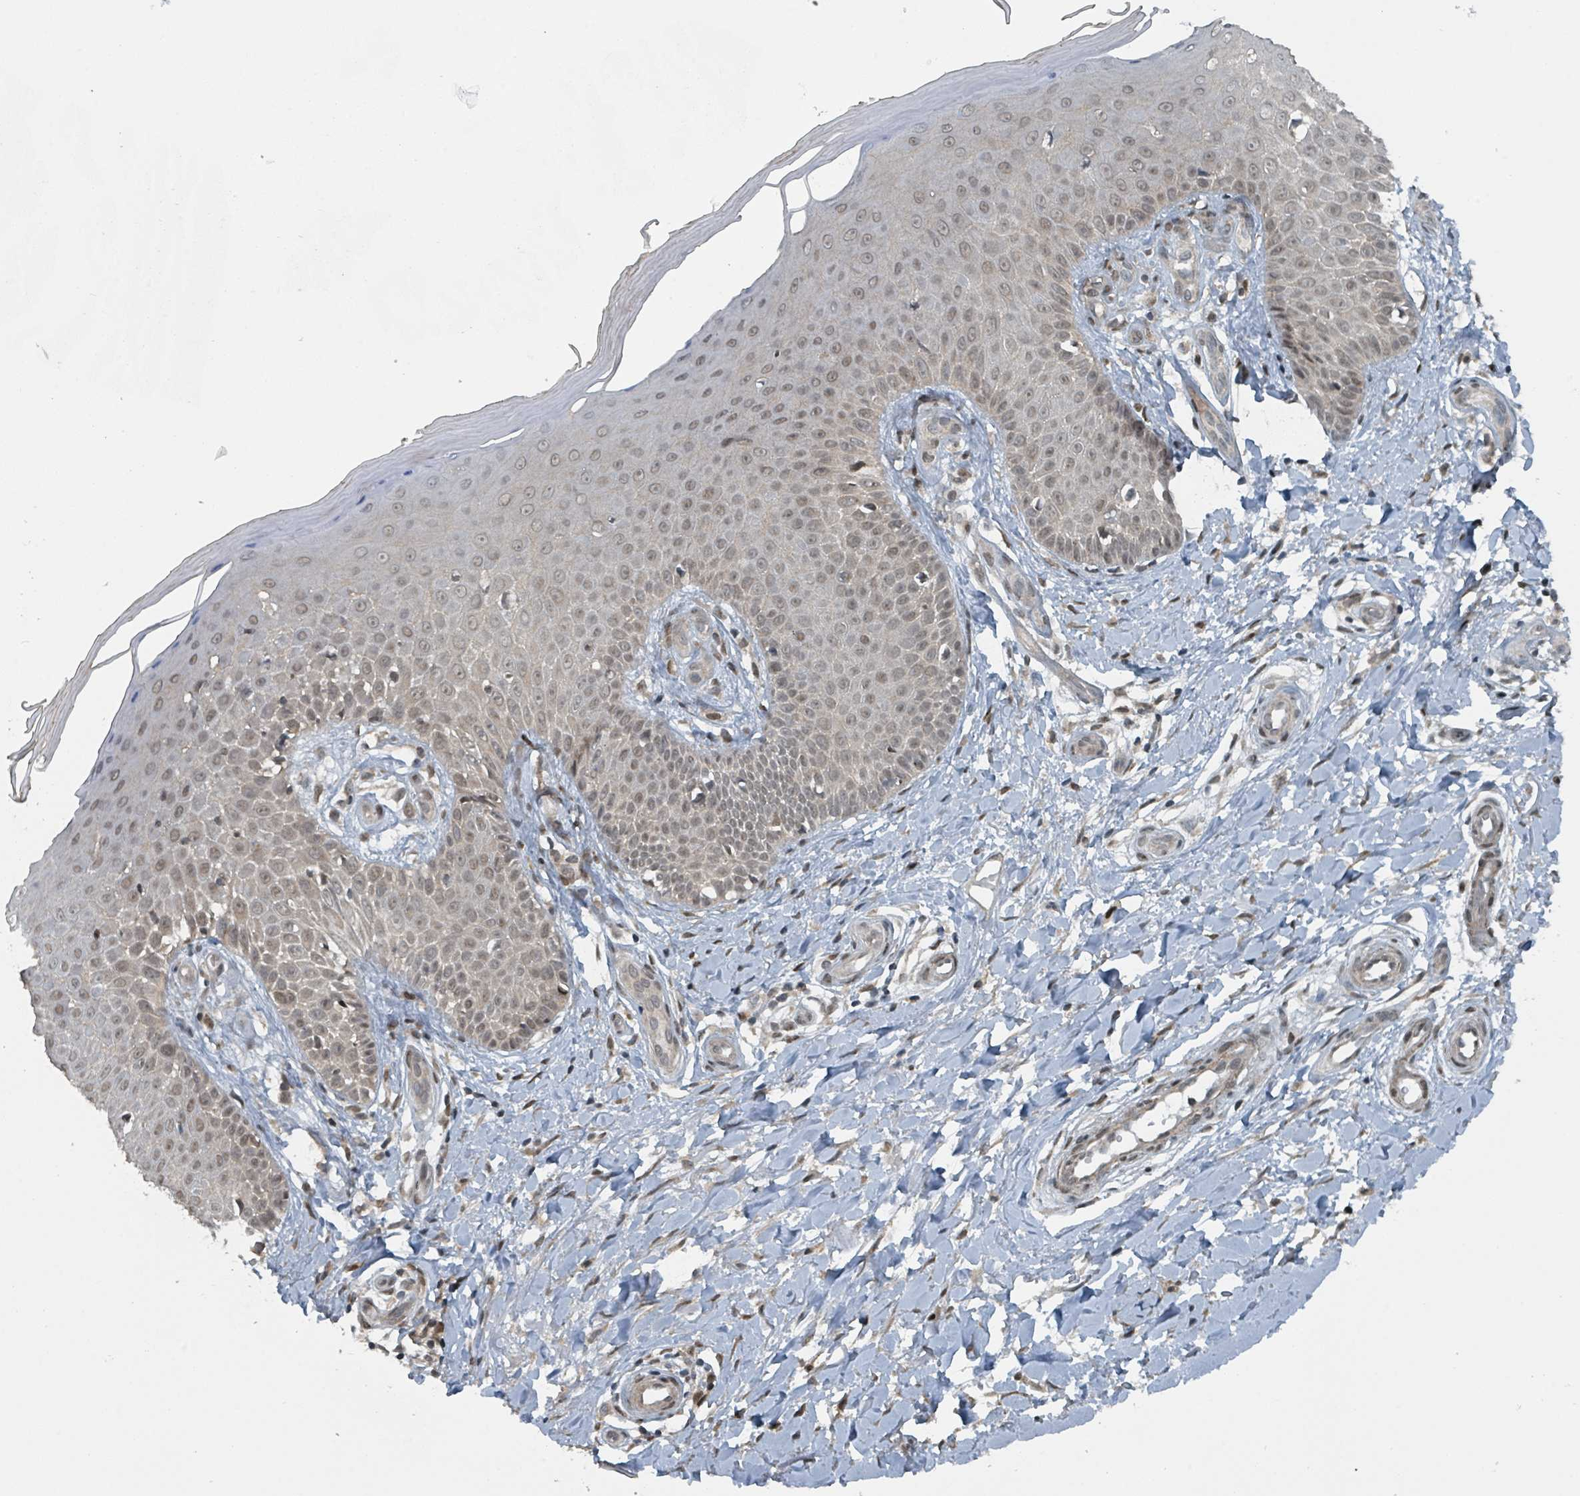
{"staining": {"intensity": "moderate", "quantity": ">75%", "location": "cytoplasmic/membranous,nuclear"}, "tissue": "skin", "cell_type": "Fibroblasts", "image_type": "normal", "snomed": [{"axis": "morphology", "description": "Normal tissue, NOS"}, {"axis": "topography", "description": "Skin"}], "caption": "Skin stained for a protein (brown) reveals moderate cytoplasmic/membranous,nuclear positive staining in approximately >75% of fibroblasts.", "gene": "PHIP", "patient": {"sex": "male", "age": 81}}